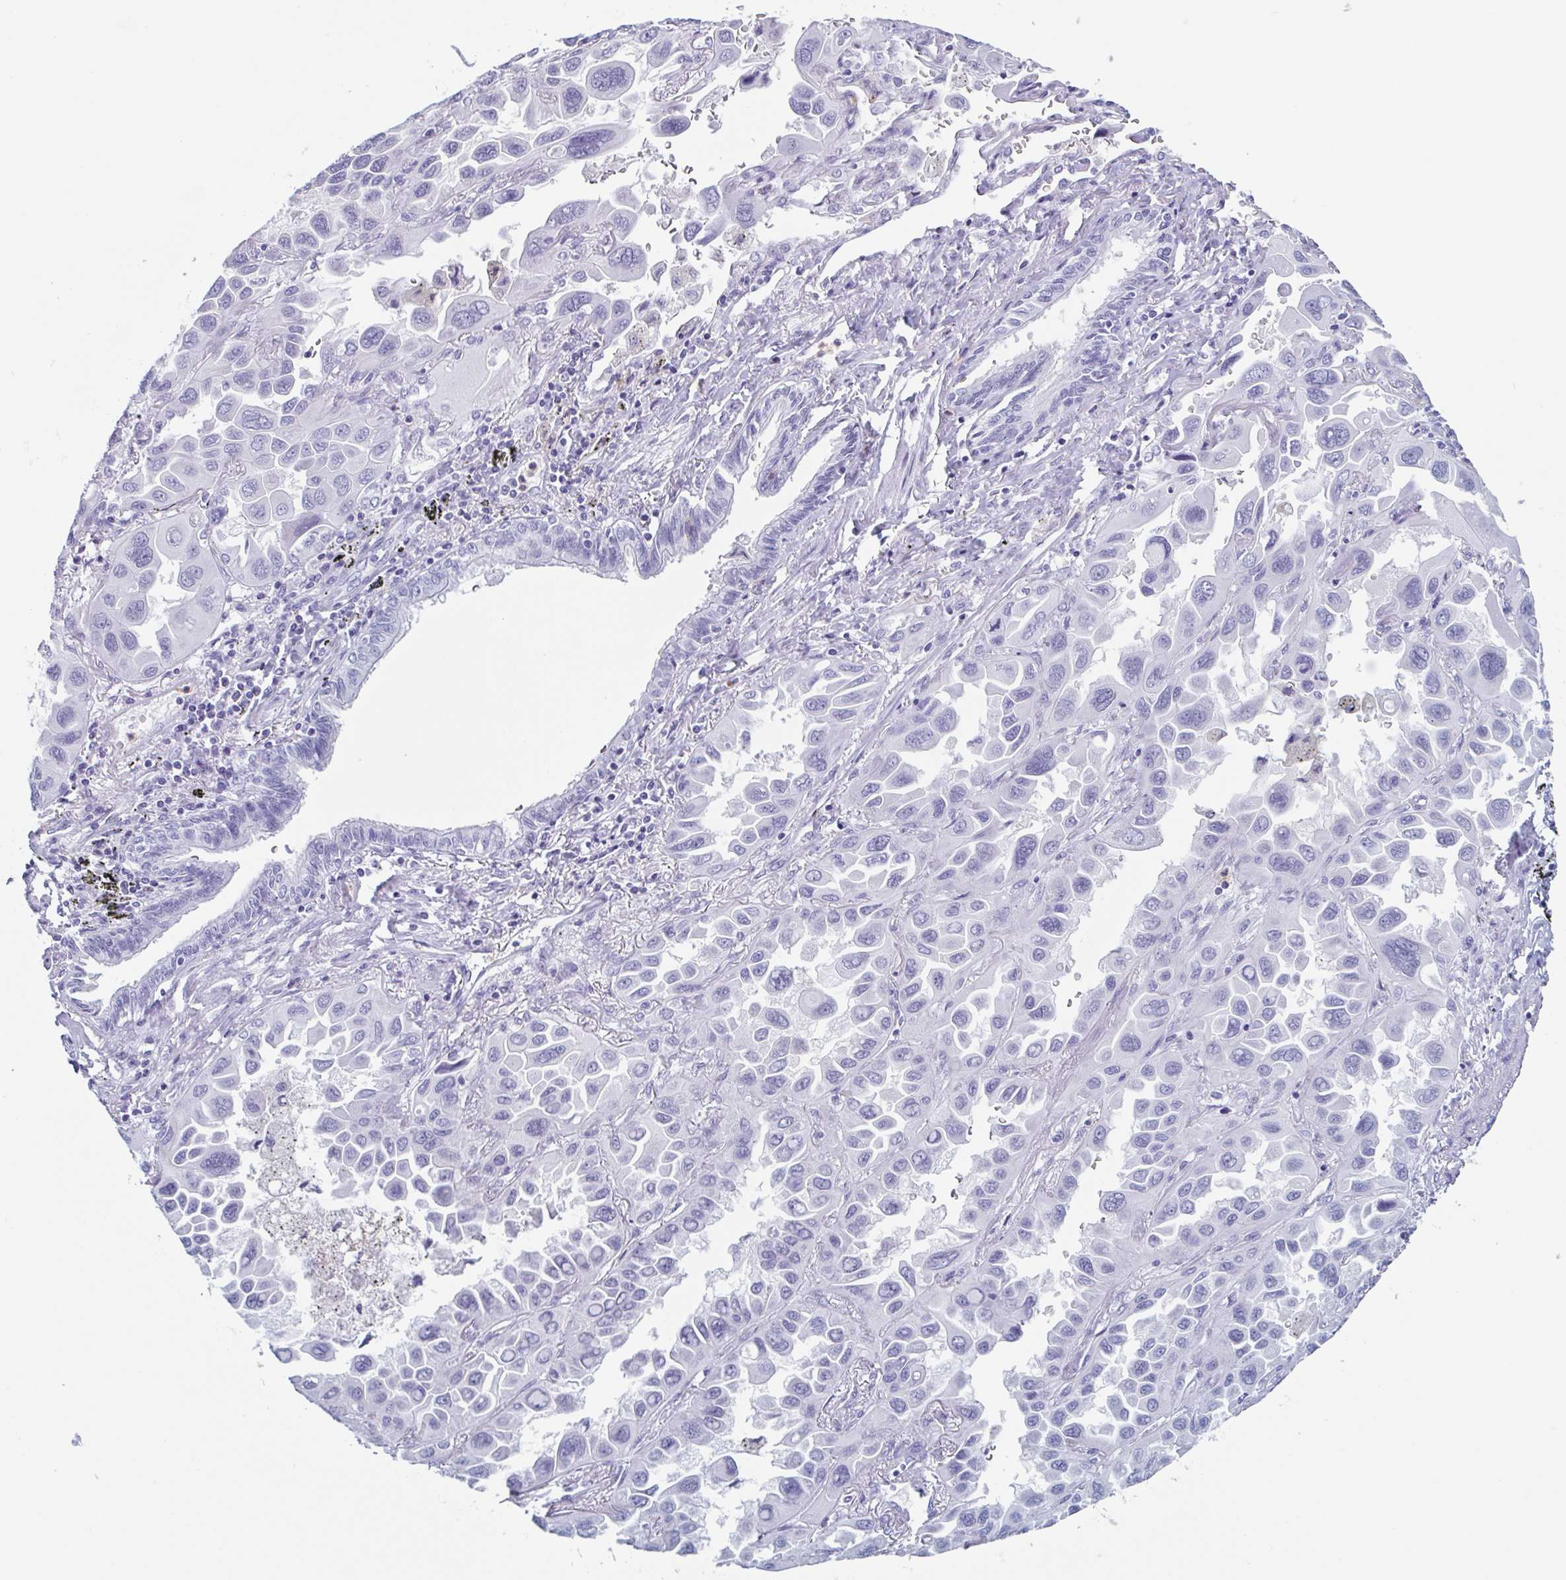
{"staining": {"intensity": "negative", "quantity": "none", "location": "none"}, "tissue": "lung cancer", "cell_type": "Tumor cells", "image_type": "cancer", "snomed": [{"axis": "morphology", "description": "Adenocarcinoma, NOS"}, {"axis": "topography", "description": "Lung"}], "caption": "DAB immunohistochemical staining of adenocarcinoma (lung) exhibits no significant expression in tumor cells.", "gene": "BPI", "patient": {"sex": "male", "age": 64}}